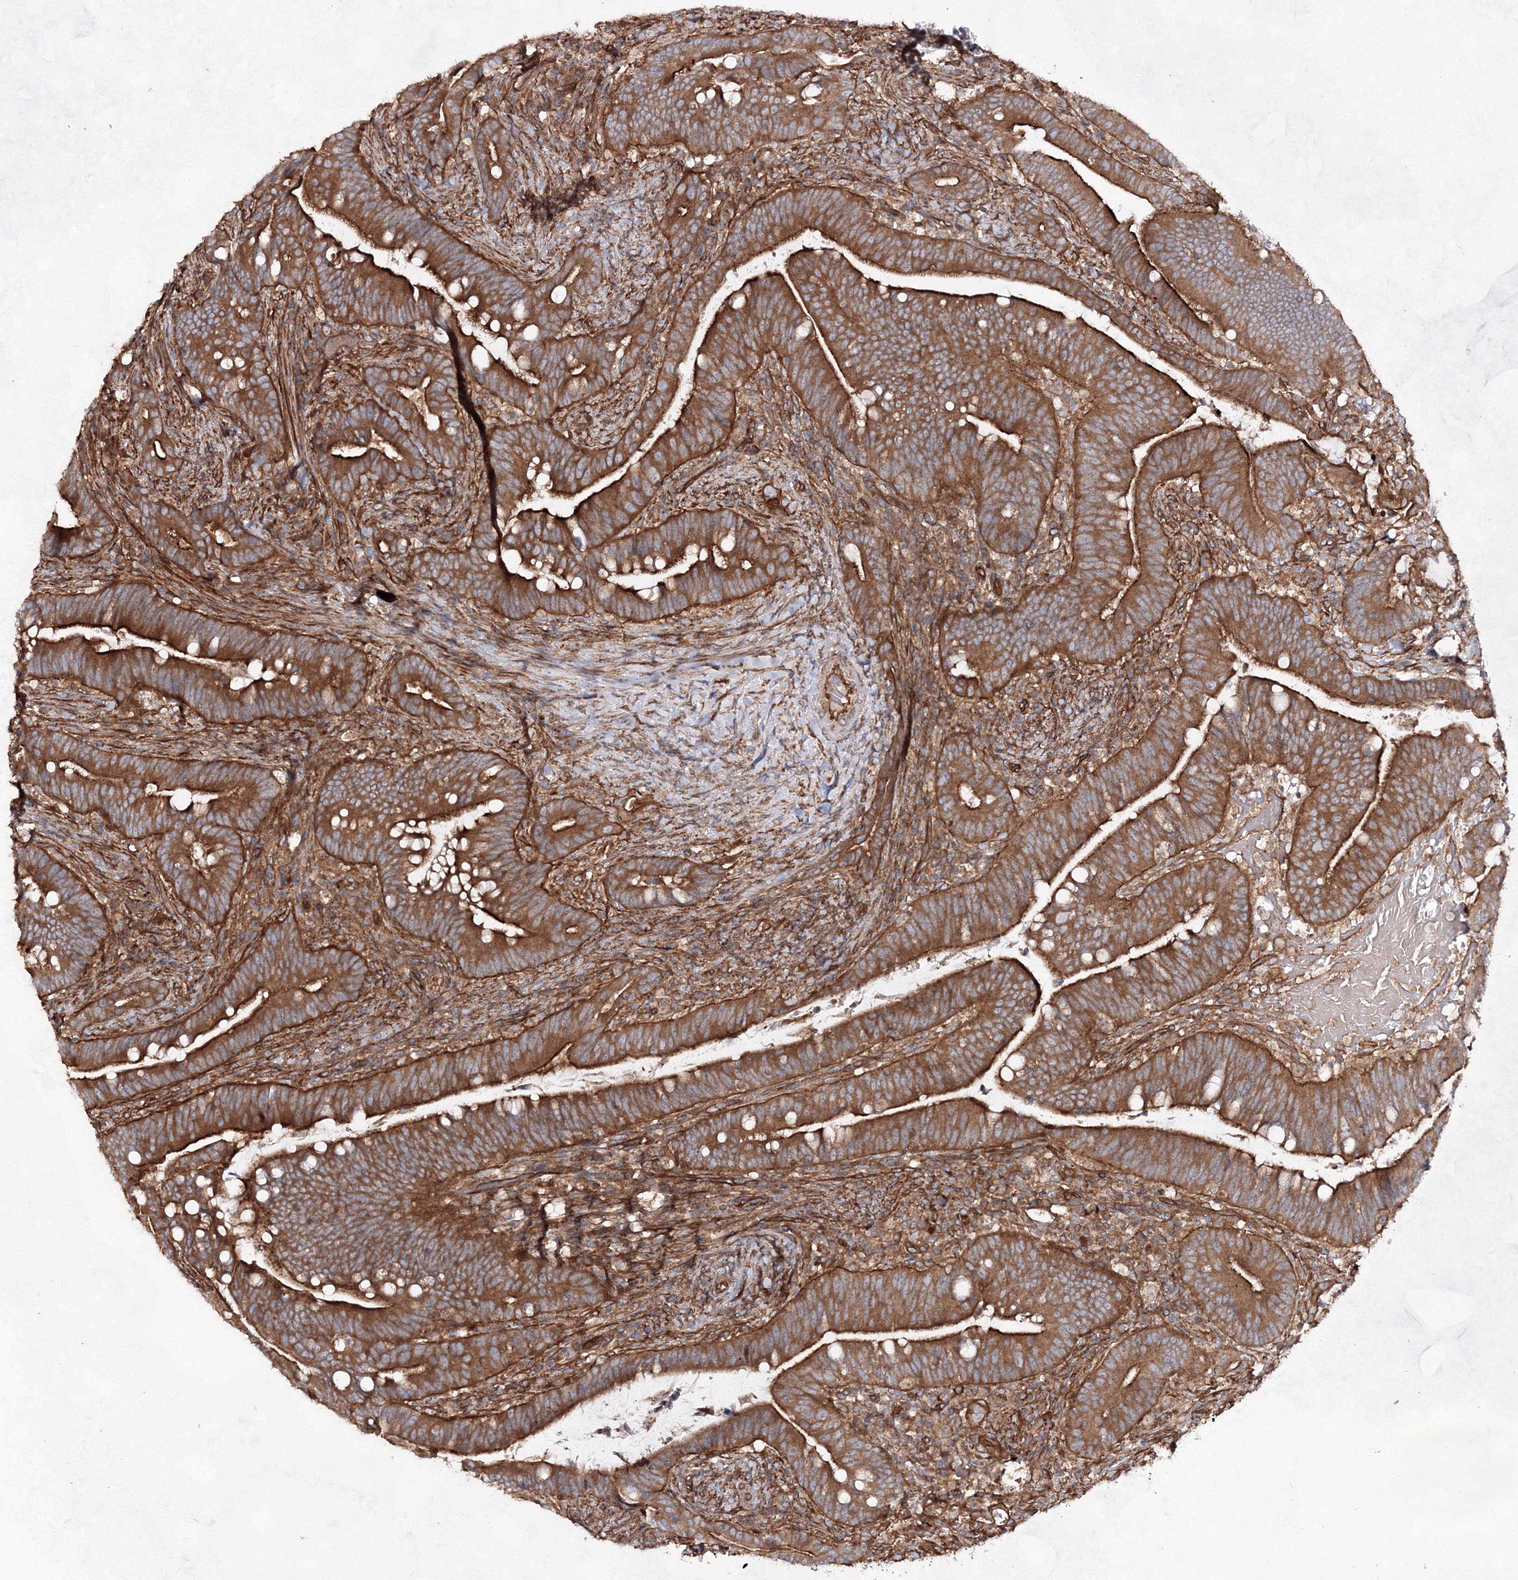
{"staining": {"intensity": "strong", "quantity": ">75%", "location": "cytoplasmic/membranous"}, "tissue": "colorectal cancer", "cell_type": "Tumor cells", "image_type": "cancer", "snomed": [{"axis": "morphology", "description": "Adenocarcinoma, NOS"}, {"axis": "topography", "description": "Colon"}], "caption": "Protein analysis of adenocarcinoma (colorectal) tissue demonstrates strong cytoplasmic/membranous expression in about >75% of tumor cells. The protein of interest is stained brown, and the nuclei are stained in blue (DAB (3,3'-diaminobenzidine) IHC with brightfield microscopy, high magnification).", "gene": "EXOC6", "patient": {"sex": "female", "age": 66}}